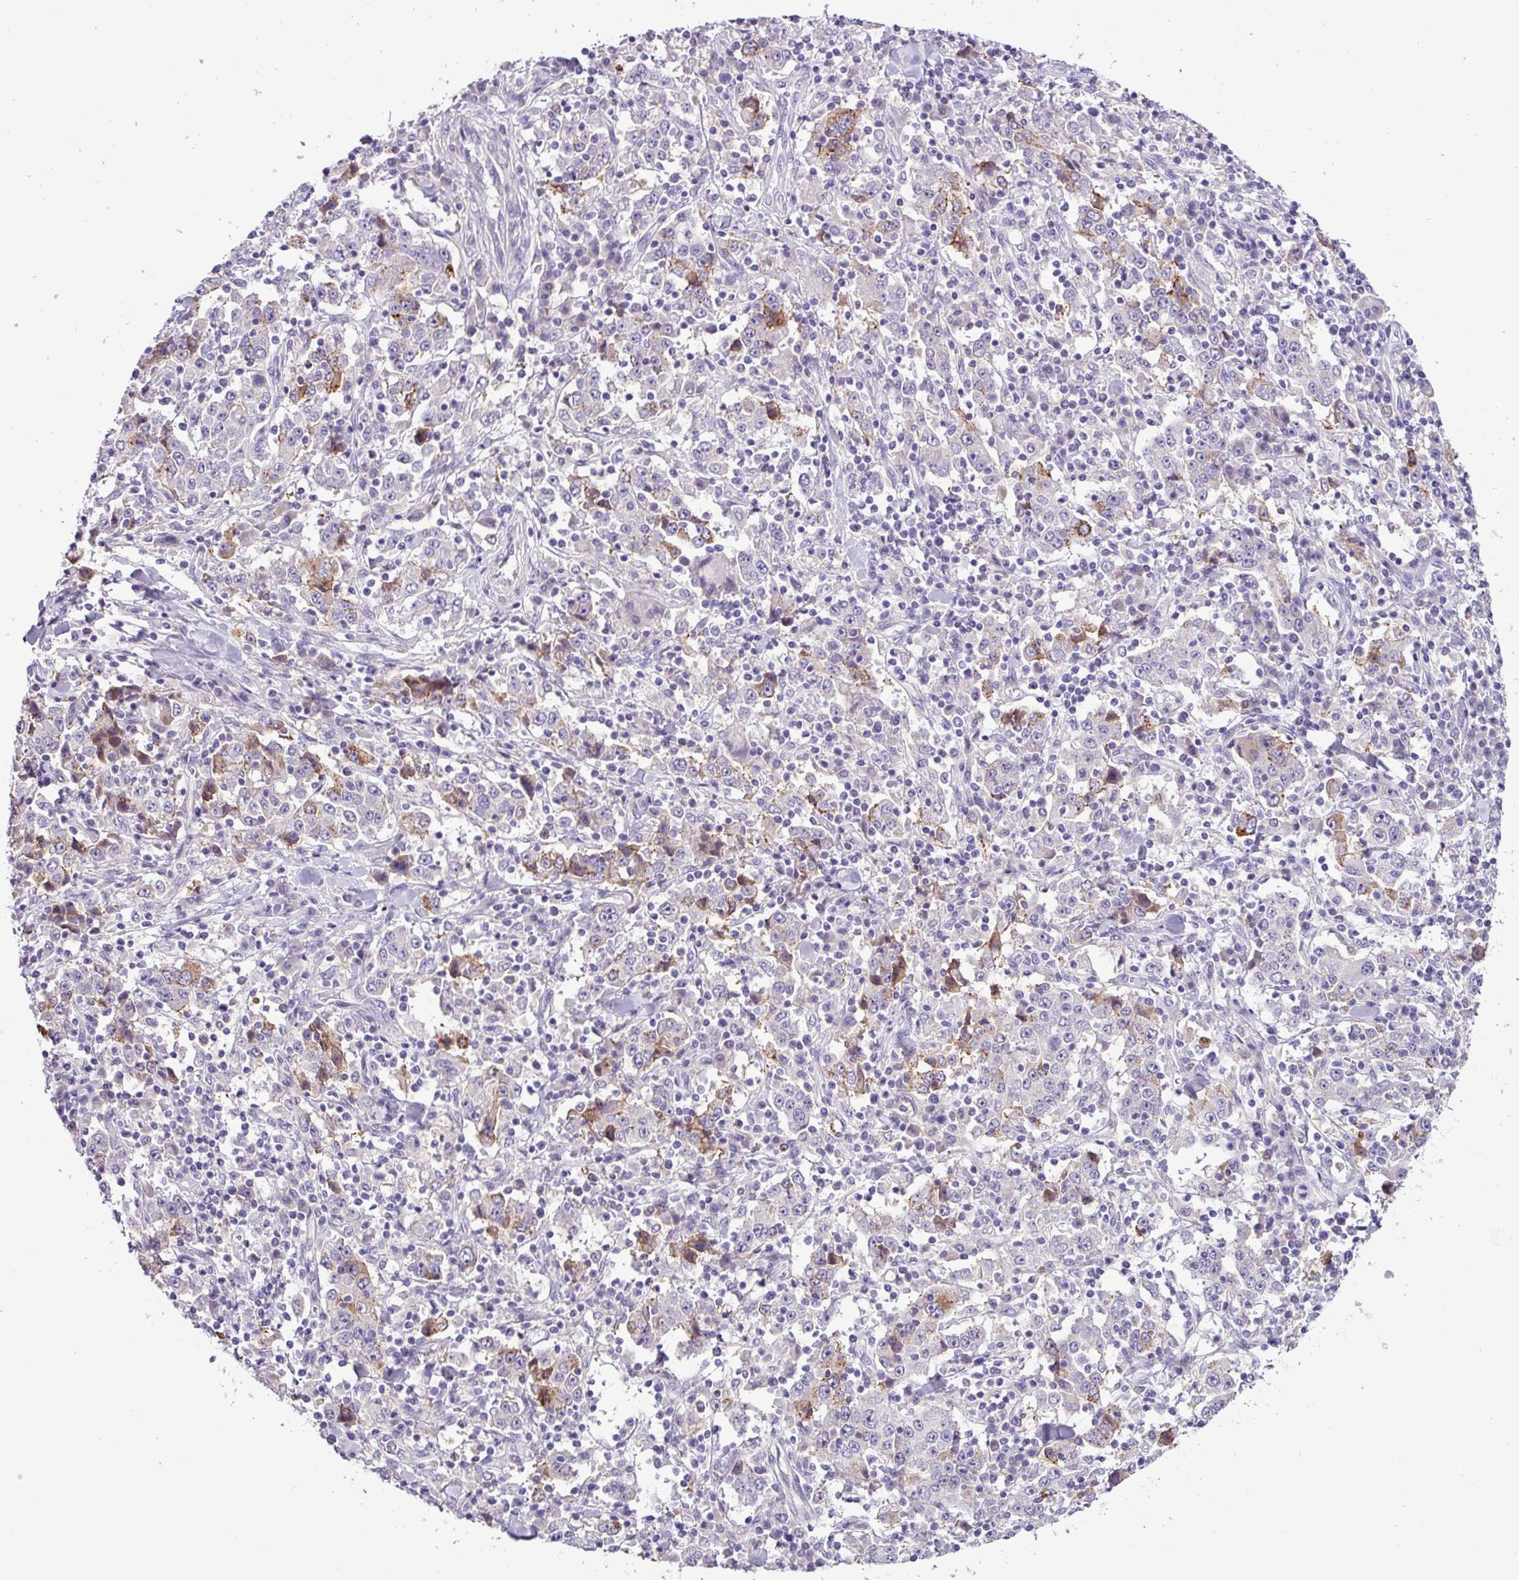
{"staining": {"intensity": "moderate", "quantity": "<25%", "location": "cytoplasmic/membranous"}, "tissue": "stomach cancer", "cell_type": "Tumor cells", "image_type": "cancer", "snomed": [{"axis": "morphology", "description": "Normal tissue, NOS"}, {"axis": "morphology", "description": "Adenocarcinoma, NOS"}, {"axis": "topography", "description": "Stomach, upper"}, {"axis": "topography", "description": "Stomach"}], "caption": "The micrograph reveals a brown stain indicating the presence of a protein in the cytoplasmic/membranous of tumor cells in adenocarcinoma (stomach). (IHC, brightfield microscopy, high magnification).", "gene": "PNLDC1", "patient": {"sex": "male", "age": 59}}